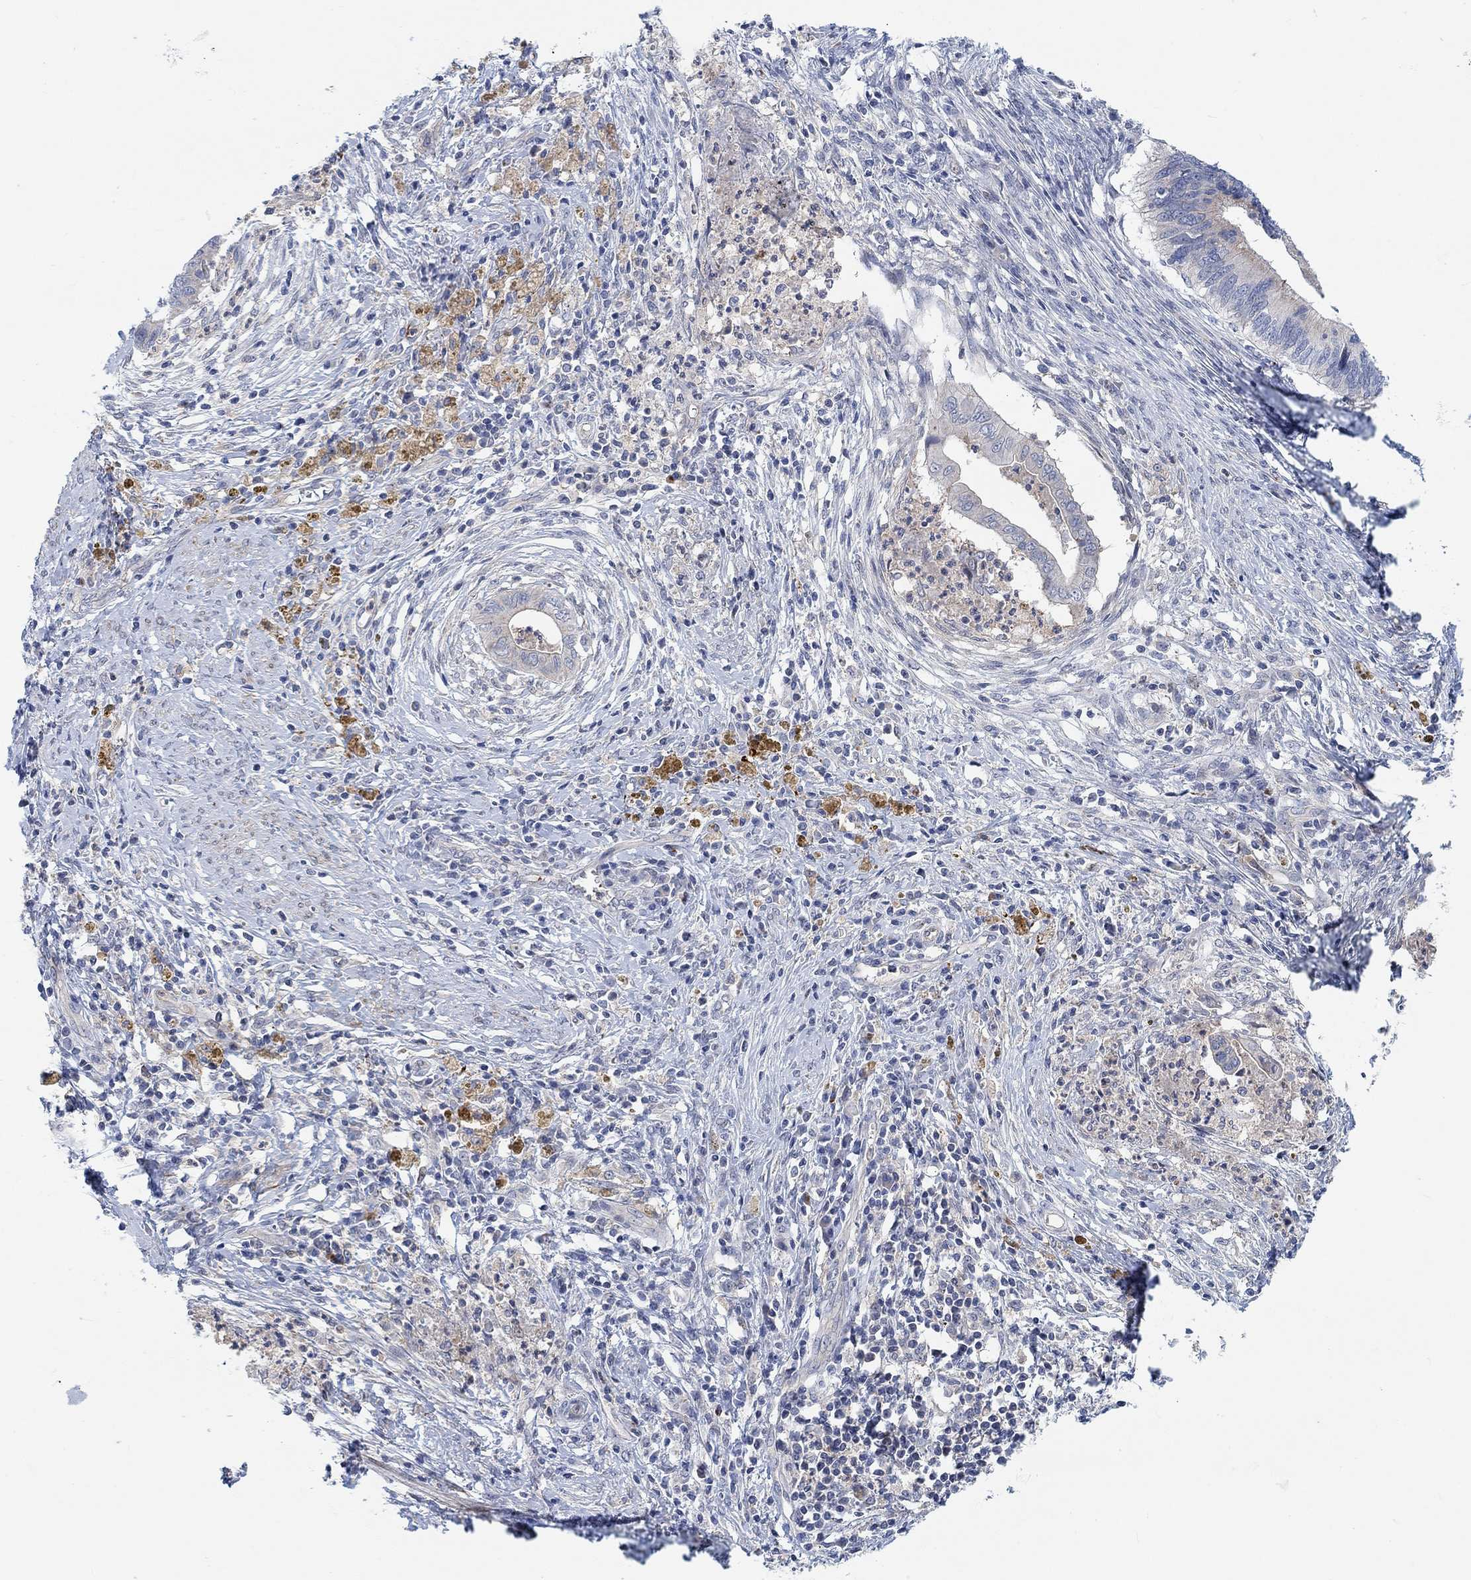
{"staining": {"intensity": "negative", "quantity": "none", "location": "none"}, "tissue": "cervical cancer", "cell_type": "Tumor cells", "image_type": "cancer", "snomed": [{"axis": "morphology", "description": "Adenocarcinoma, NOS"}, {"axis": "topography", "description": "Cervix"}], "caption": "Human adenocarcinoma (cervical) stained for a protein using immunohistochemistry displays no staining in tumor cells.", "gene": "PMFBP1", "patient": {"sex": "female", "age": 42}}